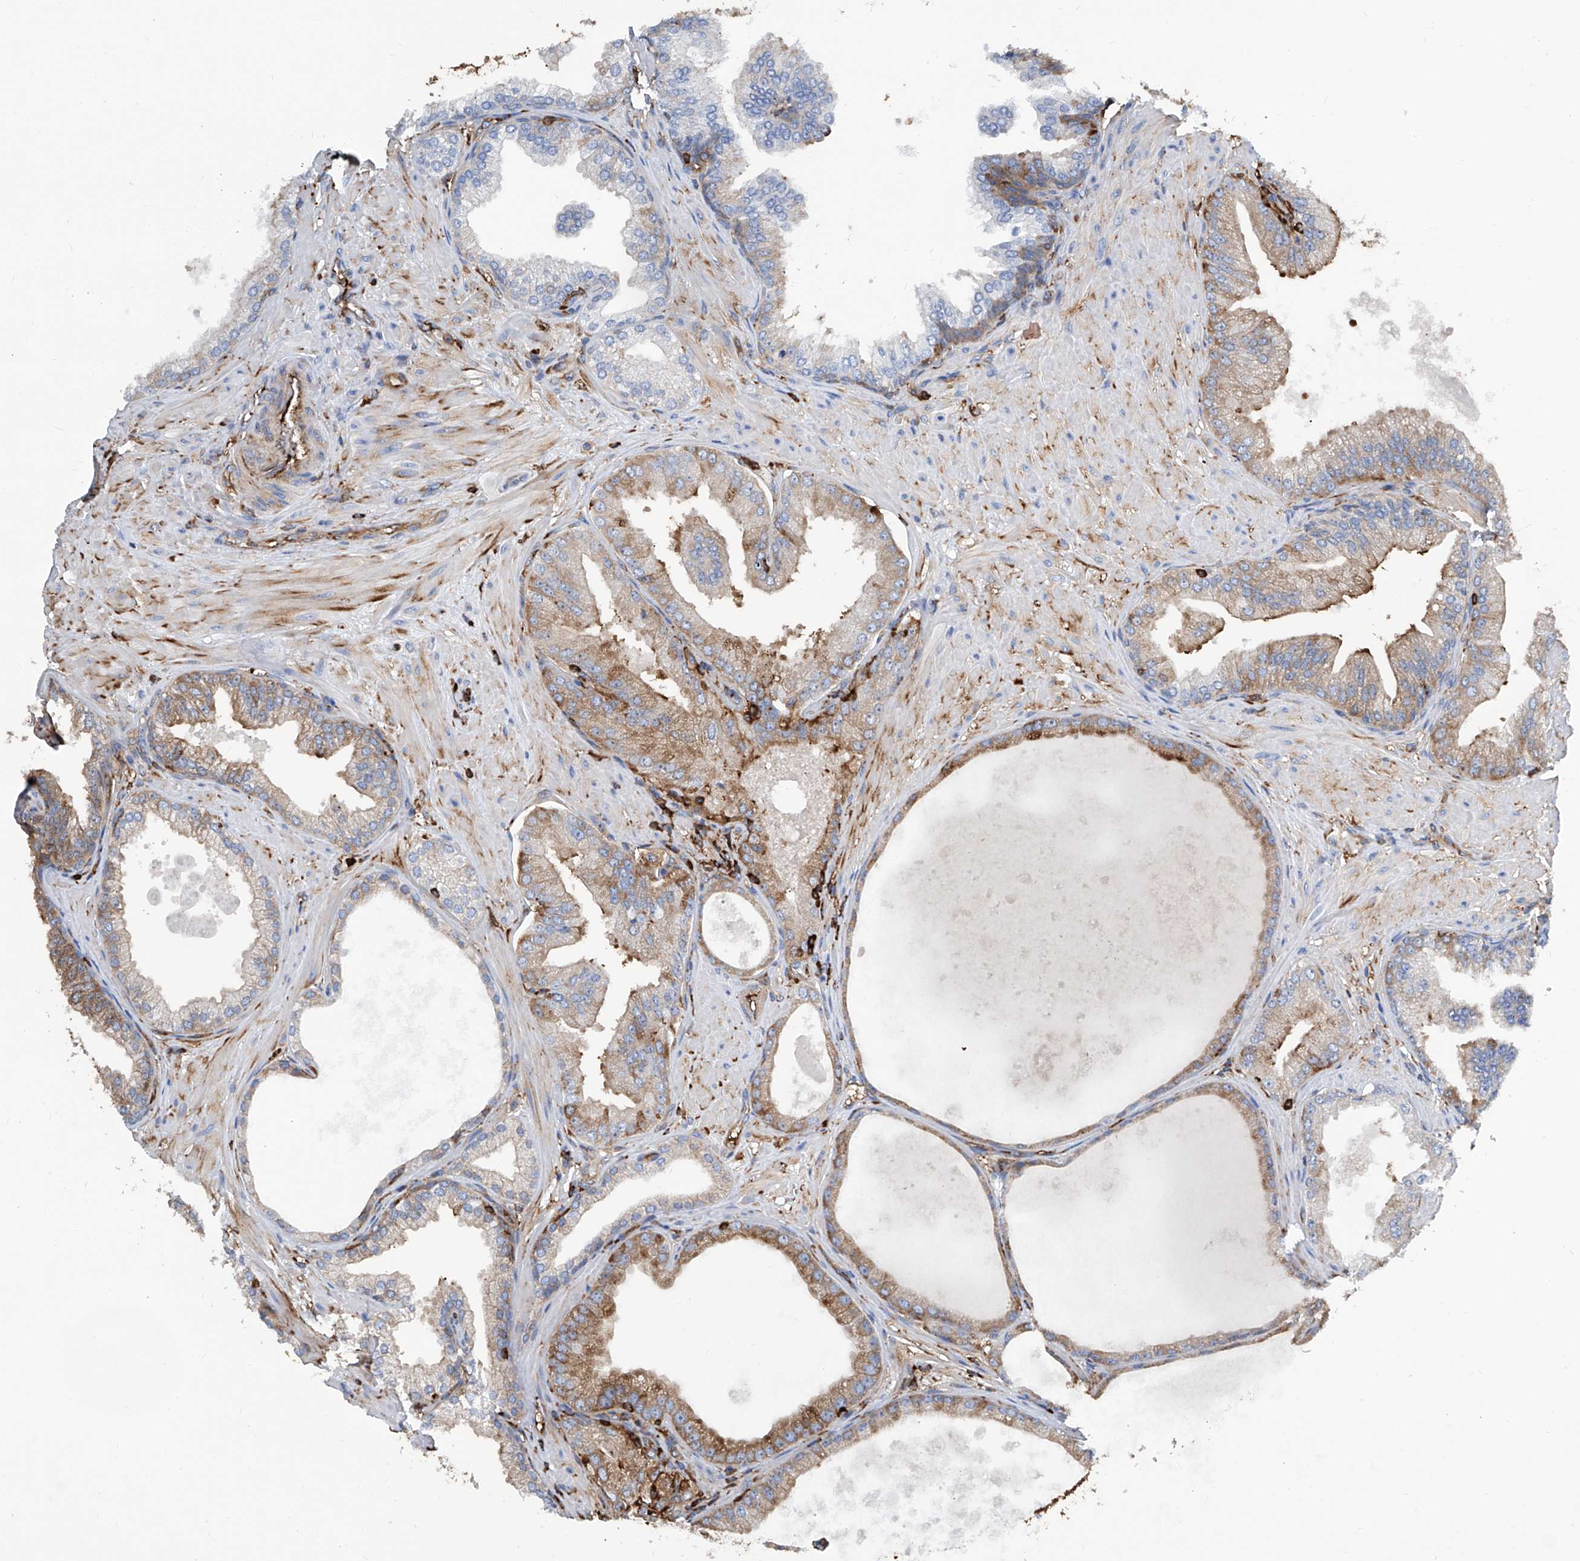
{"staining": {"intensity": "moderate", "quantity": "<25%", "location": "cytoplasmic/membranous"}, "tissue": "prostate cancer", "cell_type": "Tumor cells", "image_type": "cancer", "snomed": [{"axis": "morphology", "description": "Adenocarcinoma, Low grade"}, {"axis": "topography", "description": "Prostate"}], "caption": "An image of human prostate cancer stained for a protein shows moderate cytoplasmic/membranous brown staining in tumor cells.", "gene": "ZNF484", "patient": {"sex": "male", "age": 63}}